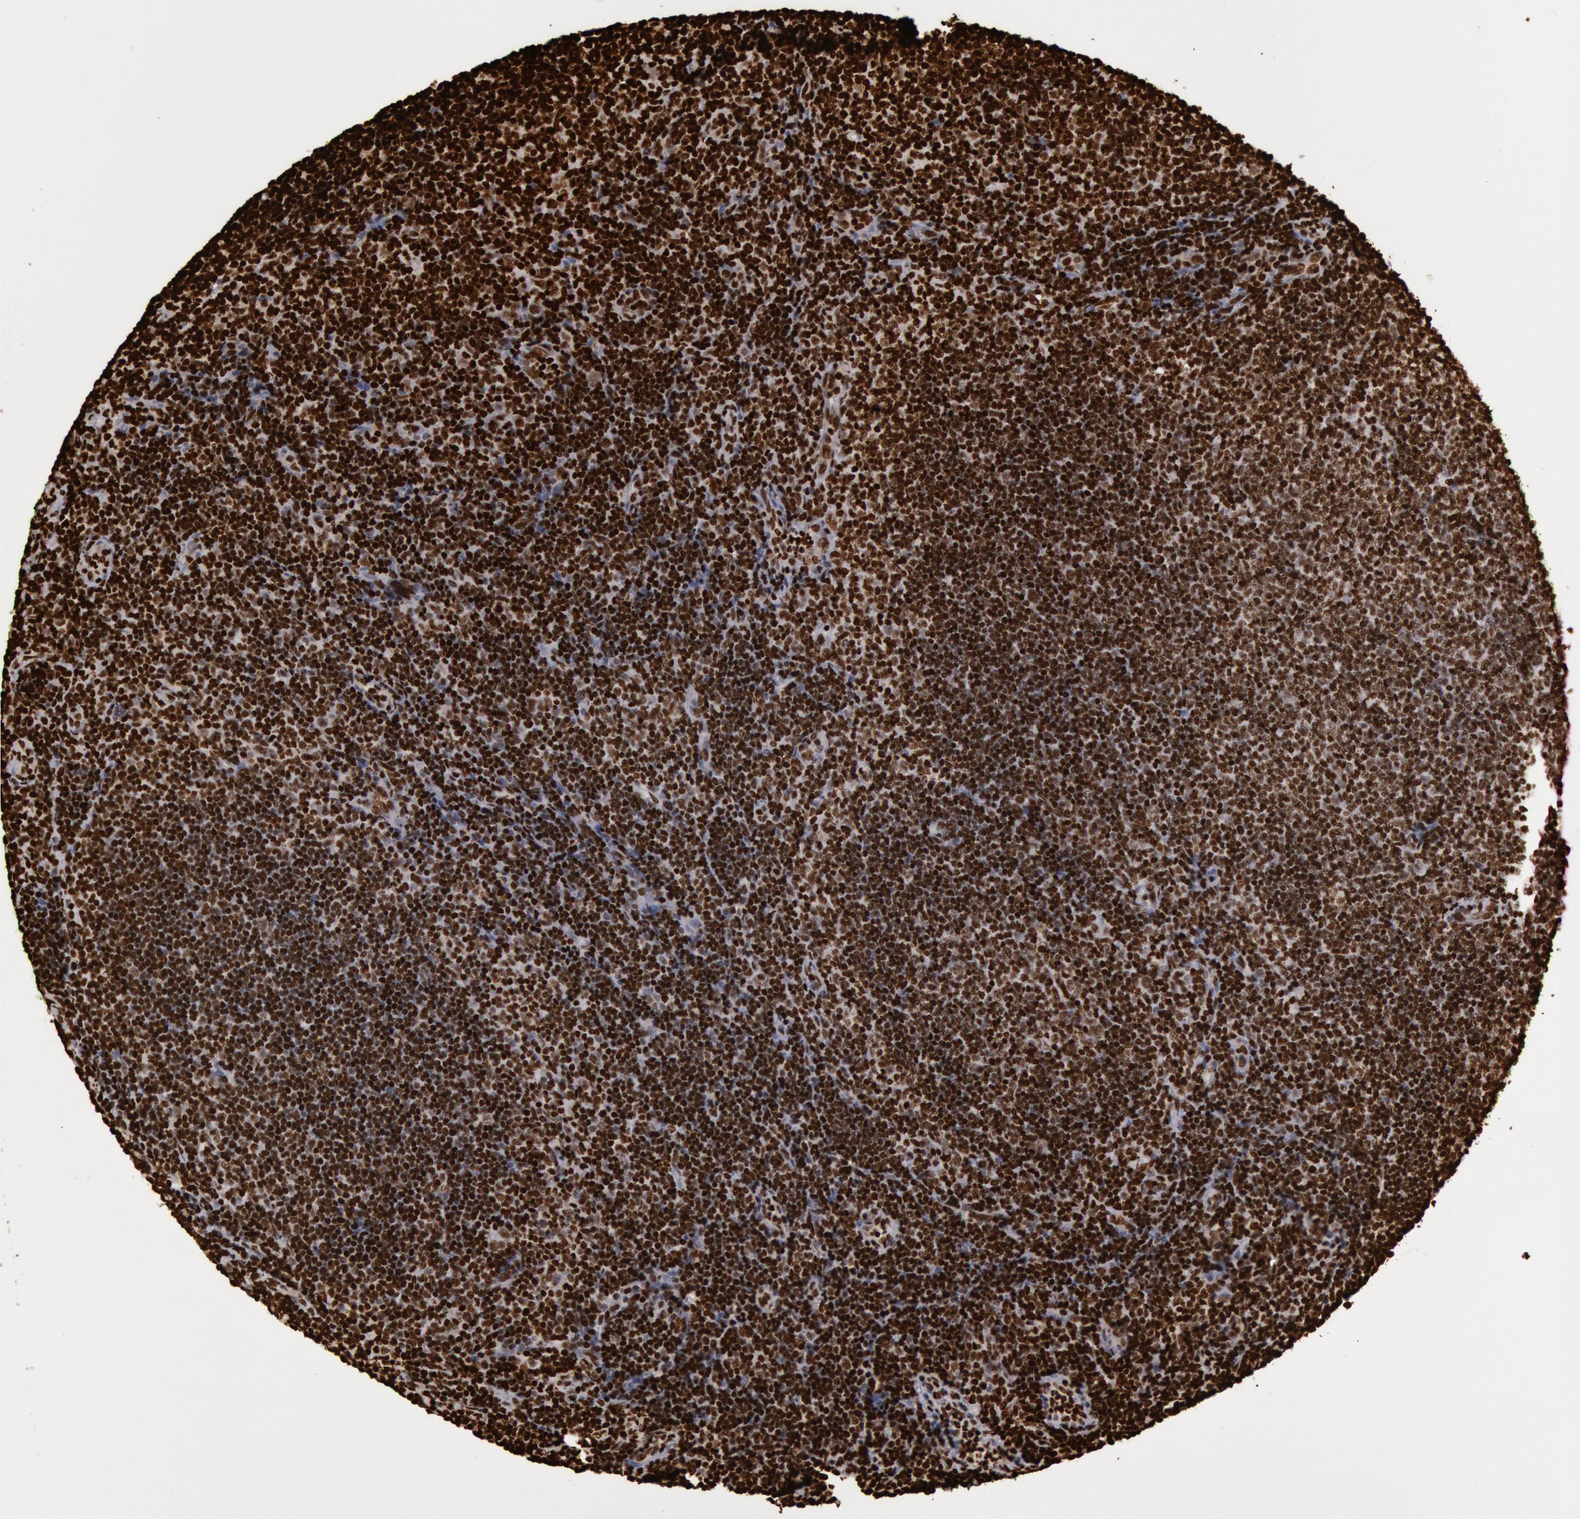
{"staining": {"intensity": "strong", "quantity": ">75%", "location": "nuclear"}, "tissue": "lymphoma", "cell_type": "Tumor cells", "image_type": "cancer", "snomed": [{"axis": "morphology", "description": "Malignant lymphoma, non-Hodgkin's type, Low grade"}, {"axis": "topography", "description": "Lymph node"}], "caption": "A high amount of strong nuclear staining is present in about >75% of tumor cells in lymphoma tissue.", "gene": "H3-4", "patient": {"sex": "male", "age": 49}}